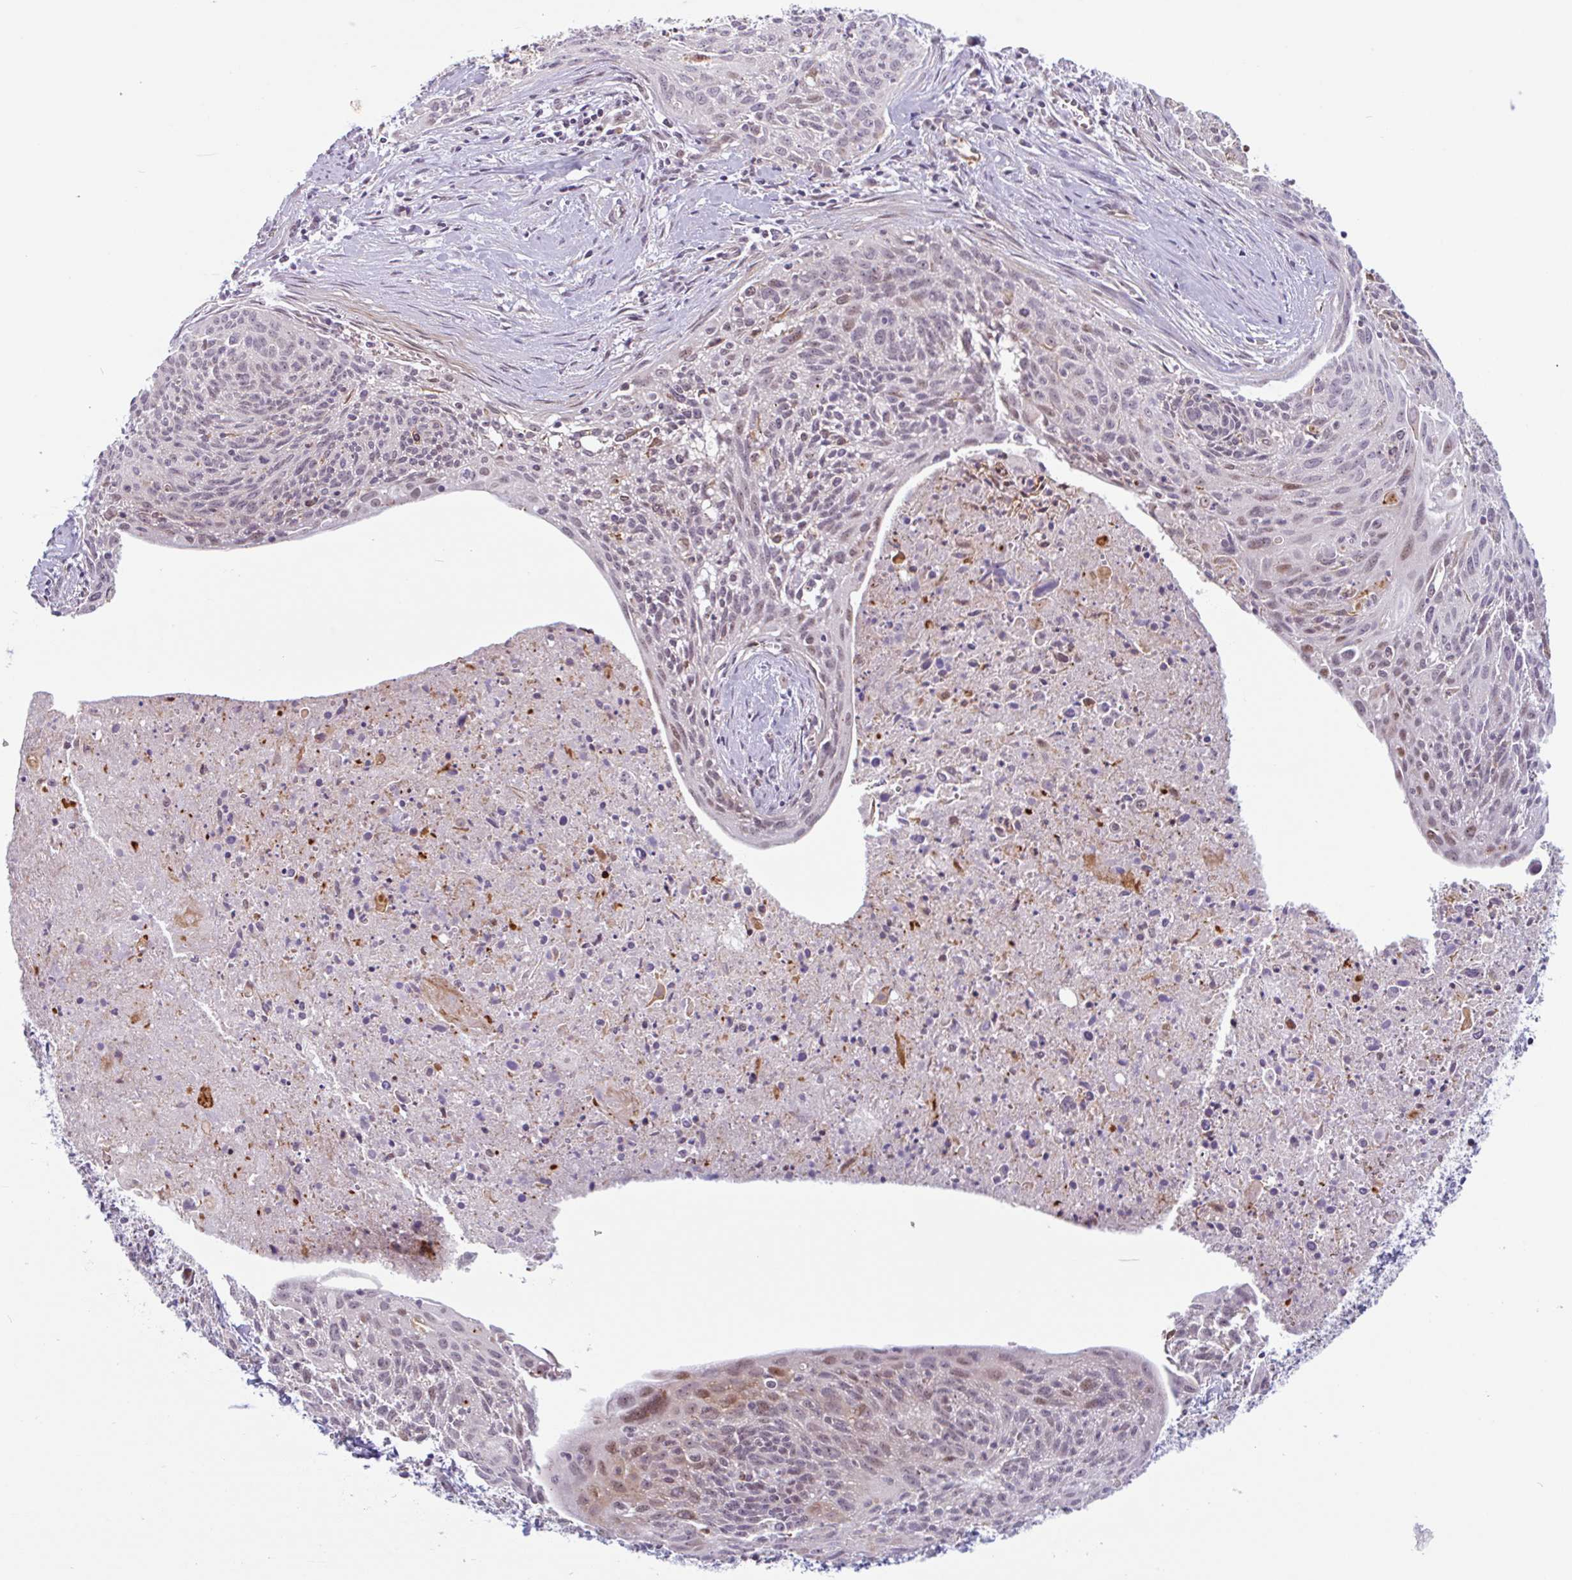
{"staining": {"intensity": "weak", "quantity": "25%-75%", "location": "nuclear"}, "tissue": "cervical cancer", "cell_type": "Tumor cells", "image_type": "cancer", "snomed": [{"axis": "morphology", "description": "Squamous cell carcinoma, NOS"}, {"axis": "topography", "description": "Cervix"}], "caption": "Immunohistochemistry (IHC) of human cervical cancer exhibits low levels of weak nuclear expression in approximately 25%-75% of tumor cells.", "gene": "TMEM119", "patient": {"sex": "female", "age": 55}}